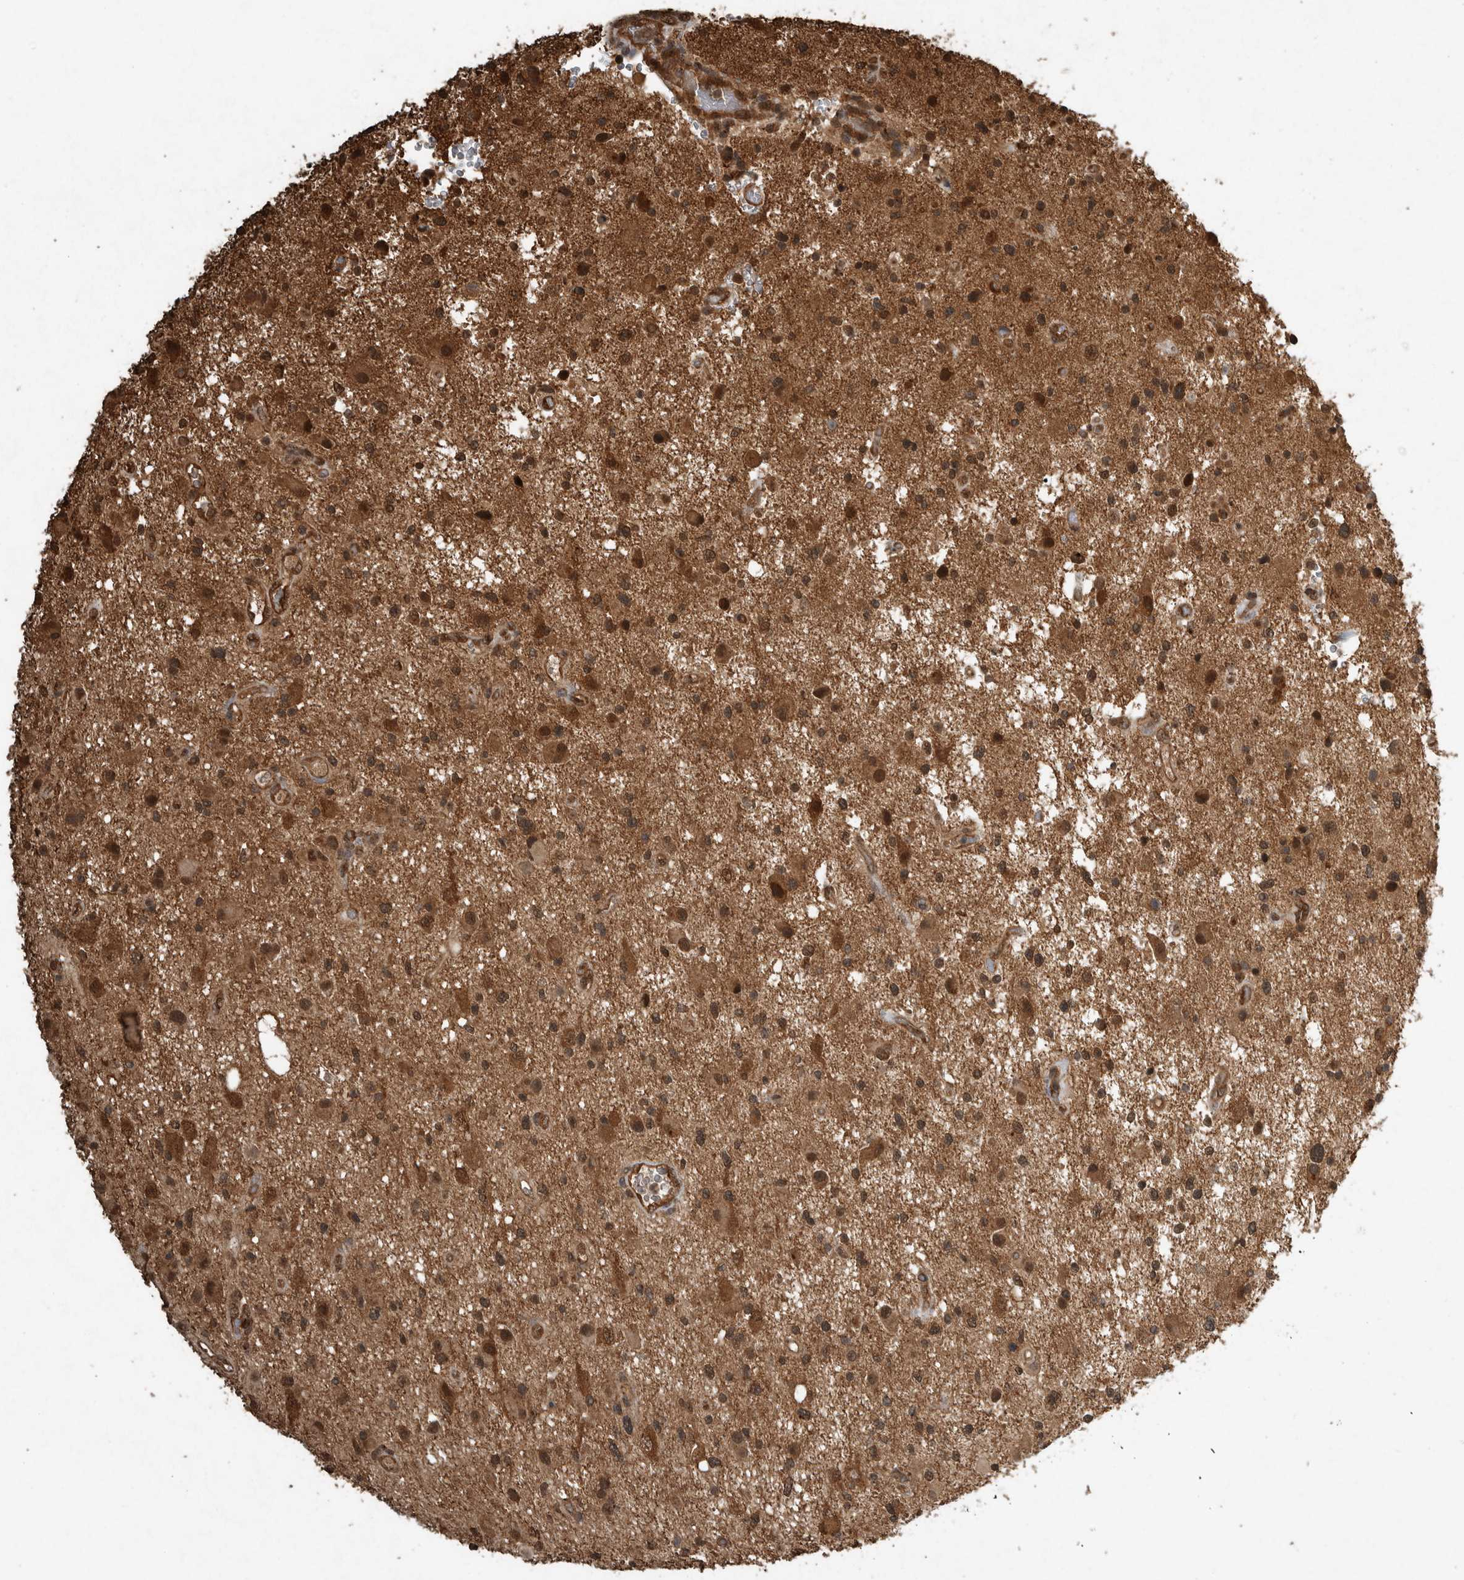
{"staining": {"intensity": "moderate", "quantity": ">75%", "location": "cytoplasmic/membranous,nuclear"}, "tissue": "glioma", "cell_type": "Tumor cells", "image_type": "cancer", "snomed": [{"axis": "morphology", "description": "Glioma, malignant, High grade"}, {"axis": "topography", "description": "Brain"}], "caption": "Protein staining displays moderate cytoplasmic/membranous and nuclear positivity in about >75% of tumor cells in malignant high-grade glioma.", "gene": "ARHGEF12", "patient": {"sex": "male", "age": 33}}